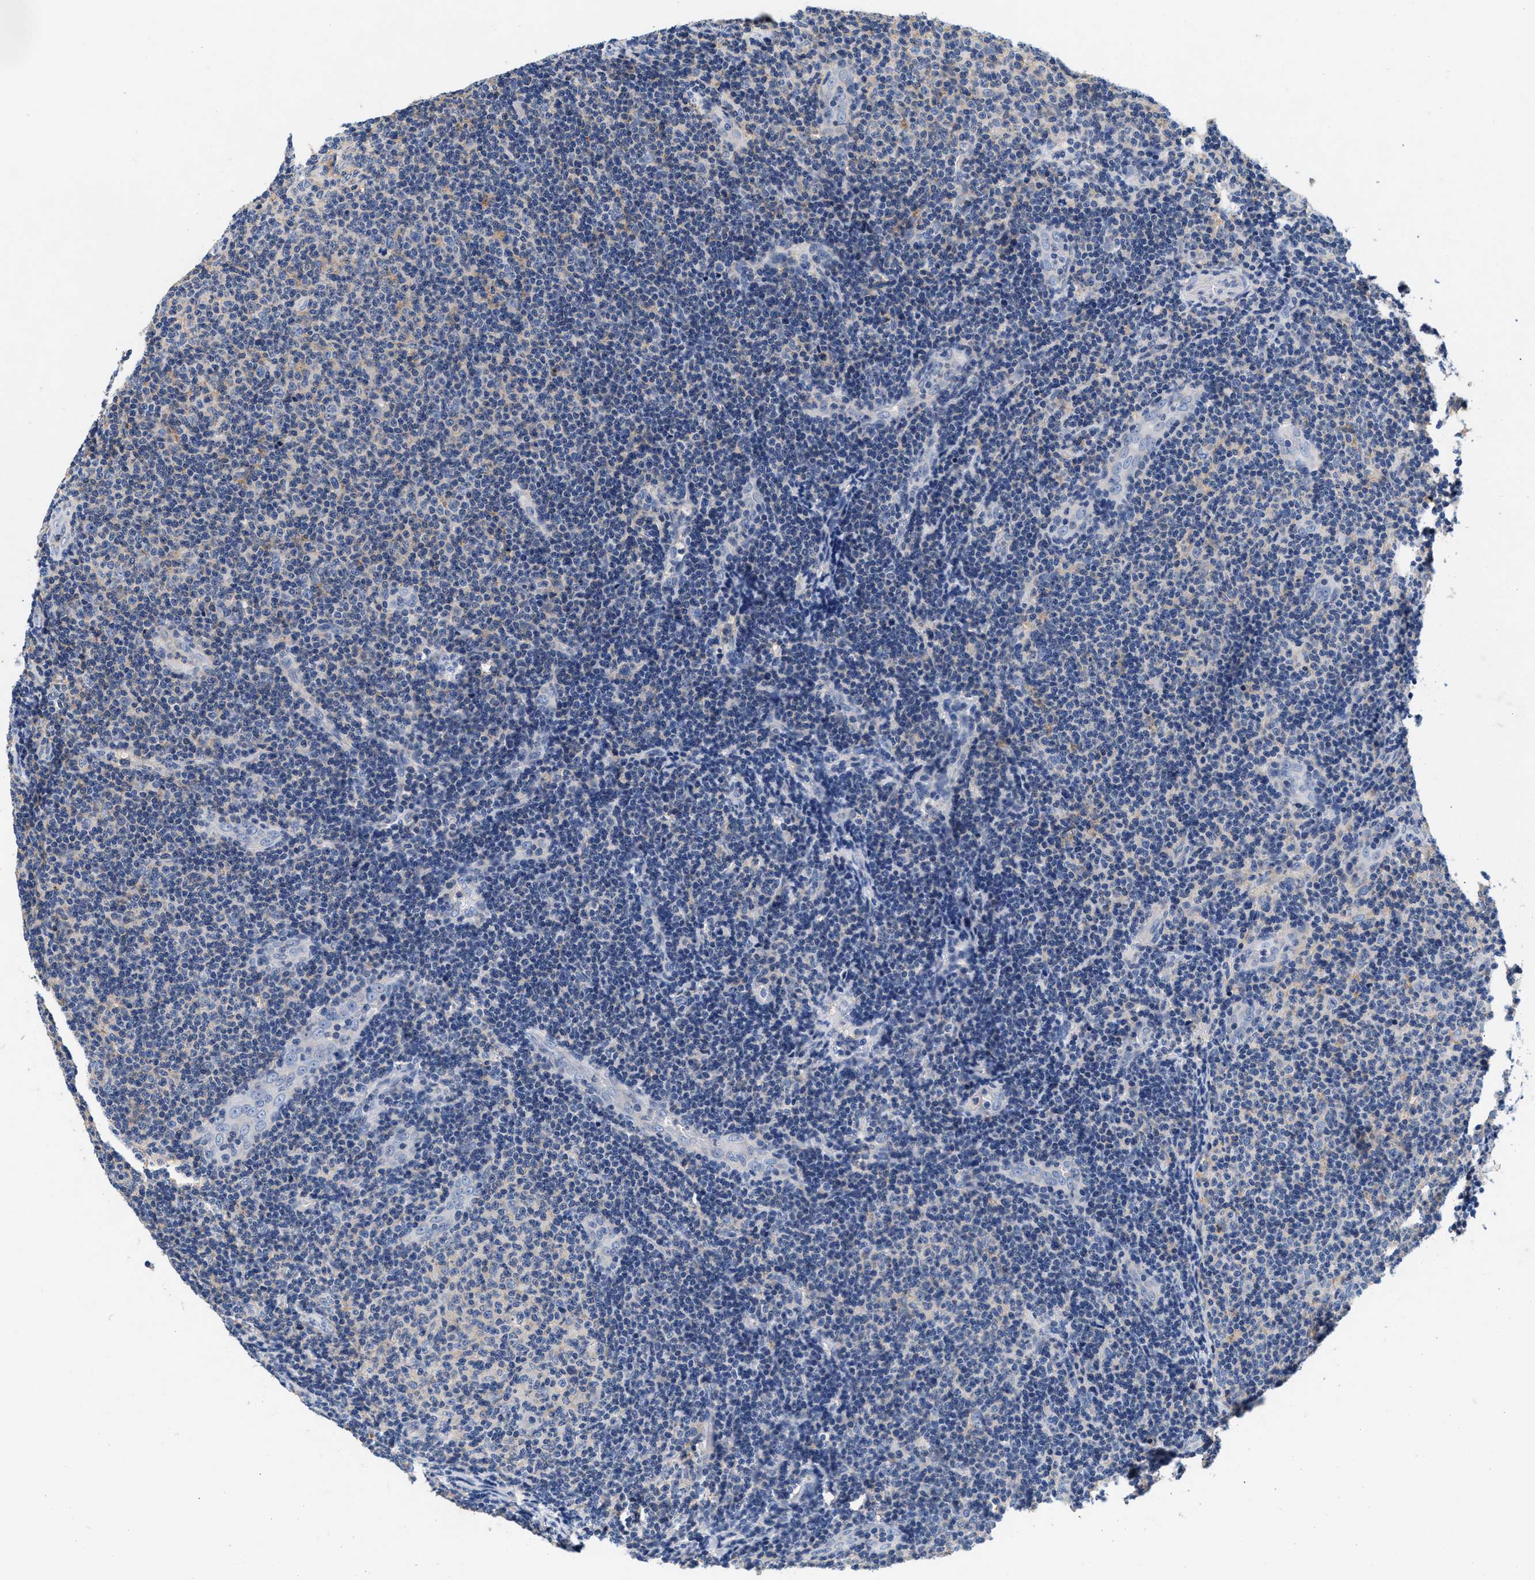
{"staining": {"intensity": "negative", "quantity": "none", "location": "none"}, "tissue": "lymphoma", "cell_type": "Tumor cells", "image_type": "cancer", "snomed": [{"axis": "morphology", "description": "Malignant lymphoma, non-Hodgkin's type, Low grade"}, {"axis": "topography", "description": "Lymph node"}], "caption": "Tumor cells show no significant protein staining in low-grade malignant lymphoma, non-Hodgkin's type.", "gene": "GNAI3", "patient": {"sex": "male", "age": 83}}